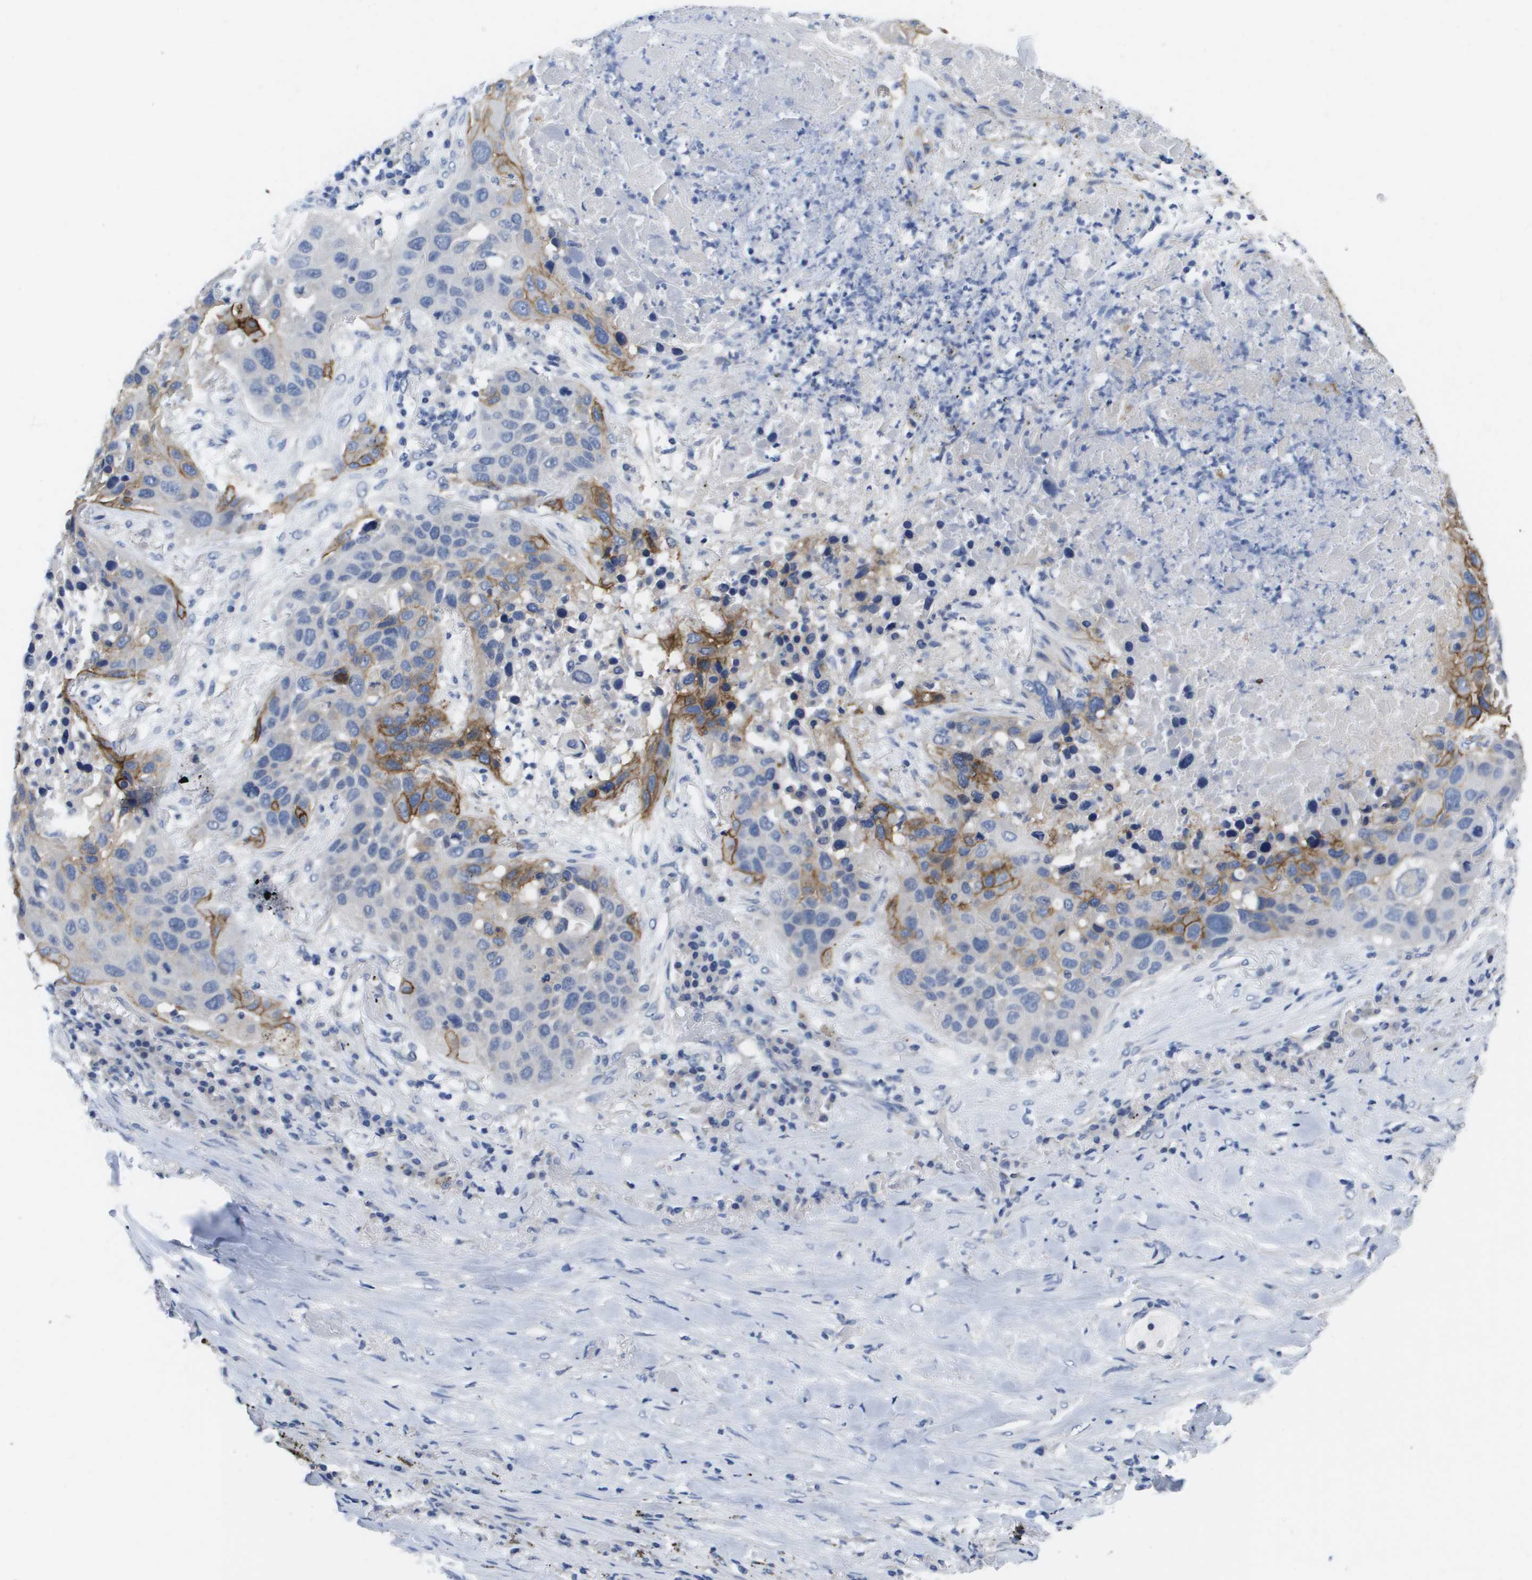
{"staining": {"intensity": "strong", "quantity": "25%-75%", "location": "cytoplasmic/membranous"}, "tissue": "lung cancer", "cell_type": "Tumor cells", "image_type": "cancer", "snomed": [{"axis": "morphology", "description": "Squamous cell carcinoma, NOS"}, {"axis": "topography", "description": "Lung"}], "caption": "About 25%-75% of tumor cells in lung cancer demonstrate strong cytoplasmic/membranous protein positivity as visualized by brown immunohistochemical staining.", "gene": "CA9", "patient": {"sex": "male", "age": 57}}